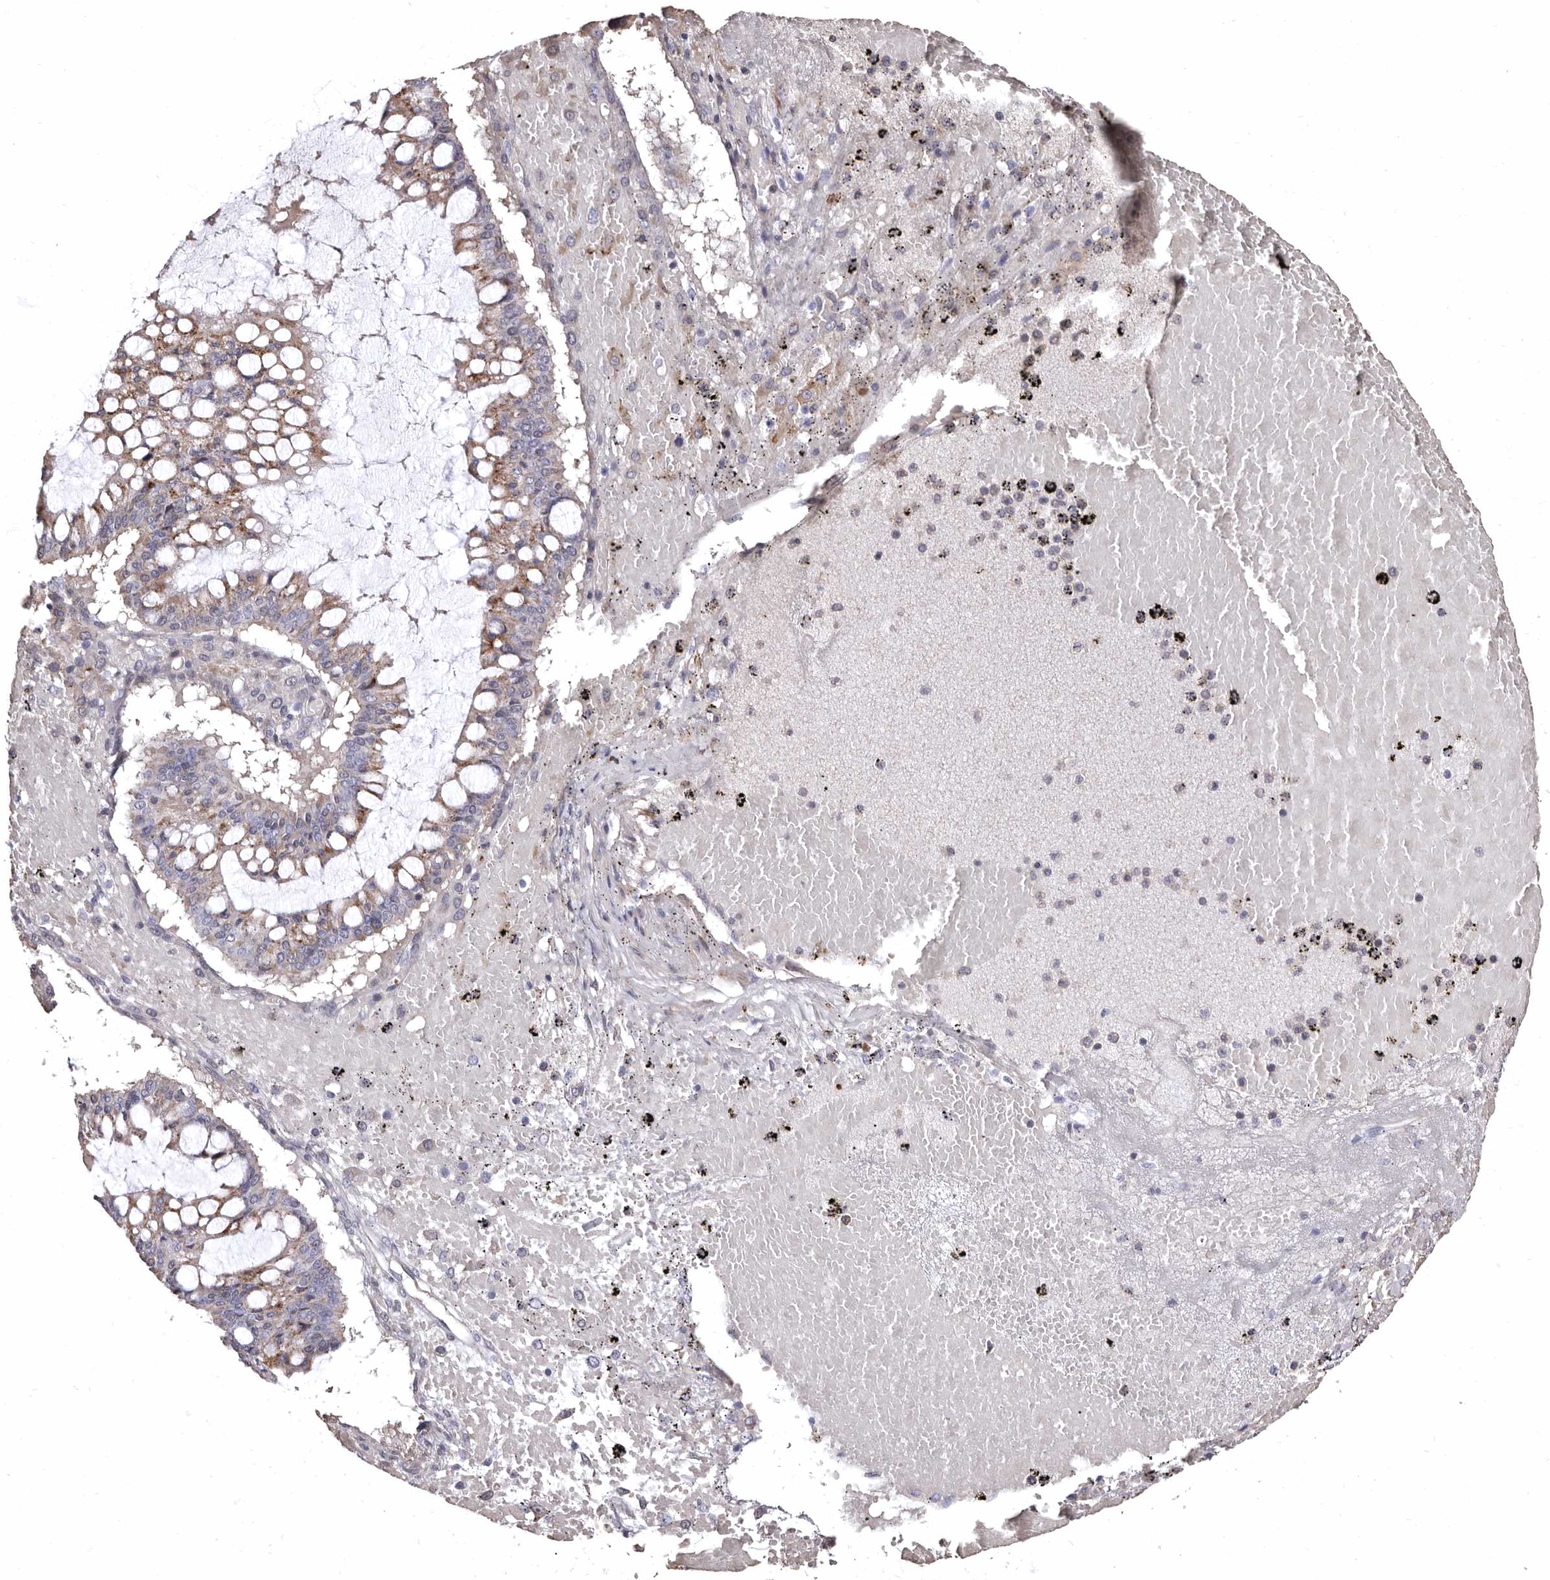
{"staining": {"intensity": "moderate", "quantity": ">75%", "location": "cytoplasmic/membranous"}, "tissue": "ovarian cancer", "cell_type": "Tumor cells", "image_type": "cancer", "snomed": [{"axis": "morphology", "description": "Cystadenocarcinoma, mucinous, NOS"}, {"axis": "topography", "description": "Ovary"}], "caption": "Immunohistochemical staining of human ovarian cancer (mucinous cystadenocarcinoma) reveals medium levels of moderate cytoplasmic/membranous protein staining in approximately >75% of tumor cells.", "gene": "AIDA", "patient": {"sex": "female", "age": 73}}